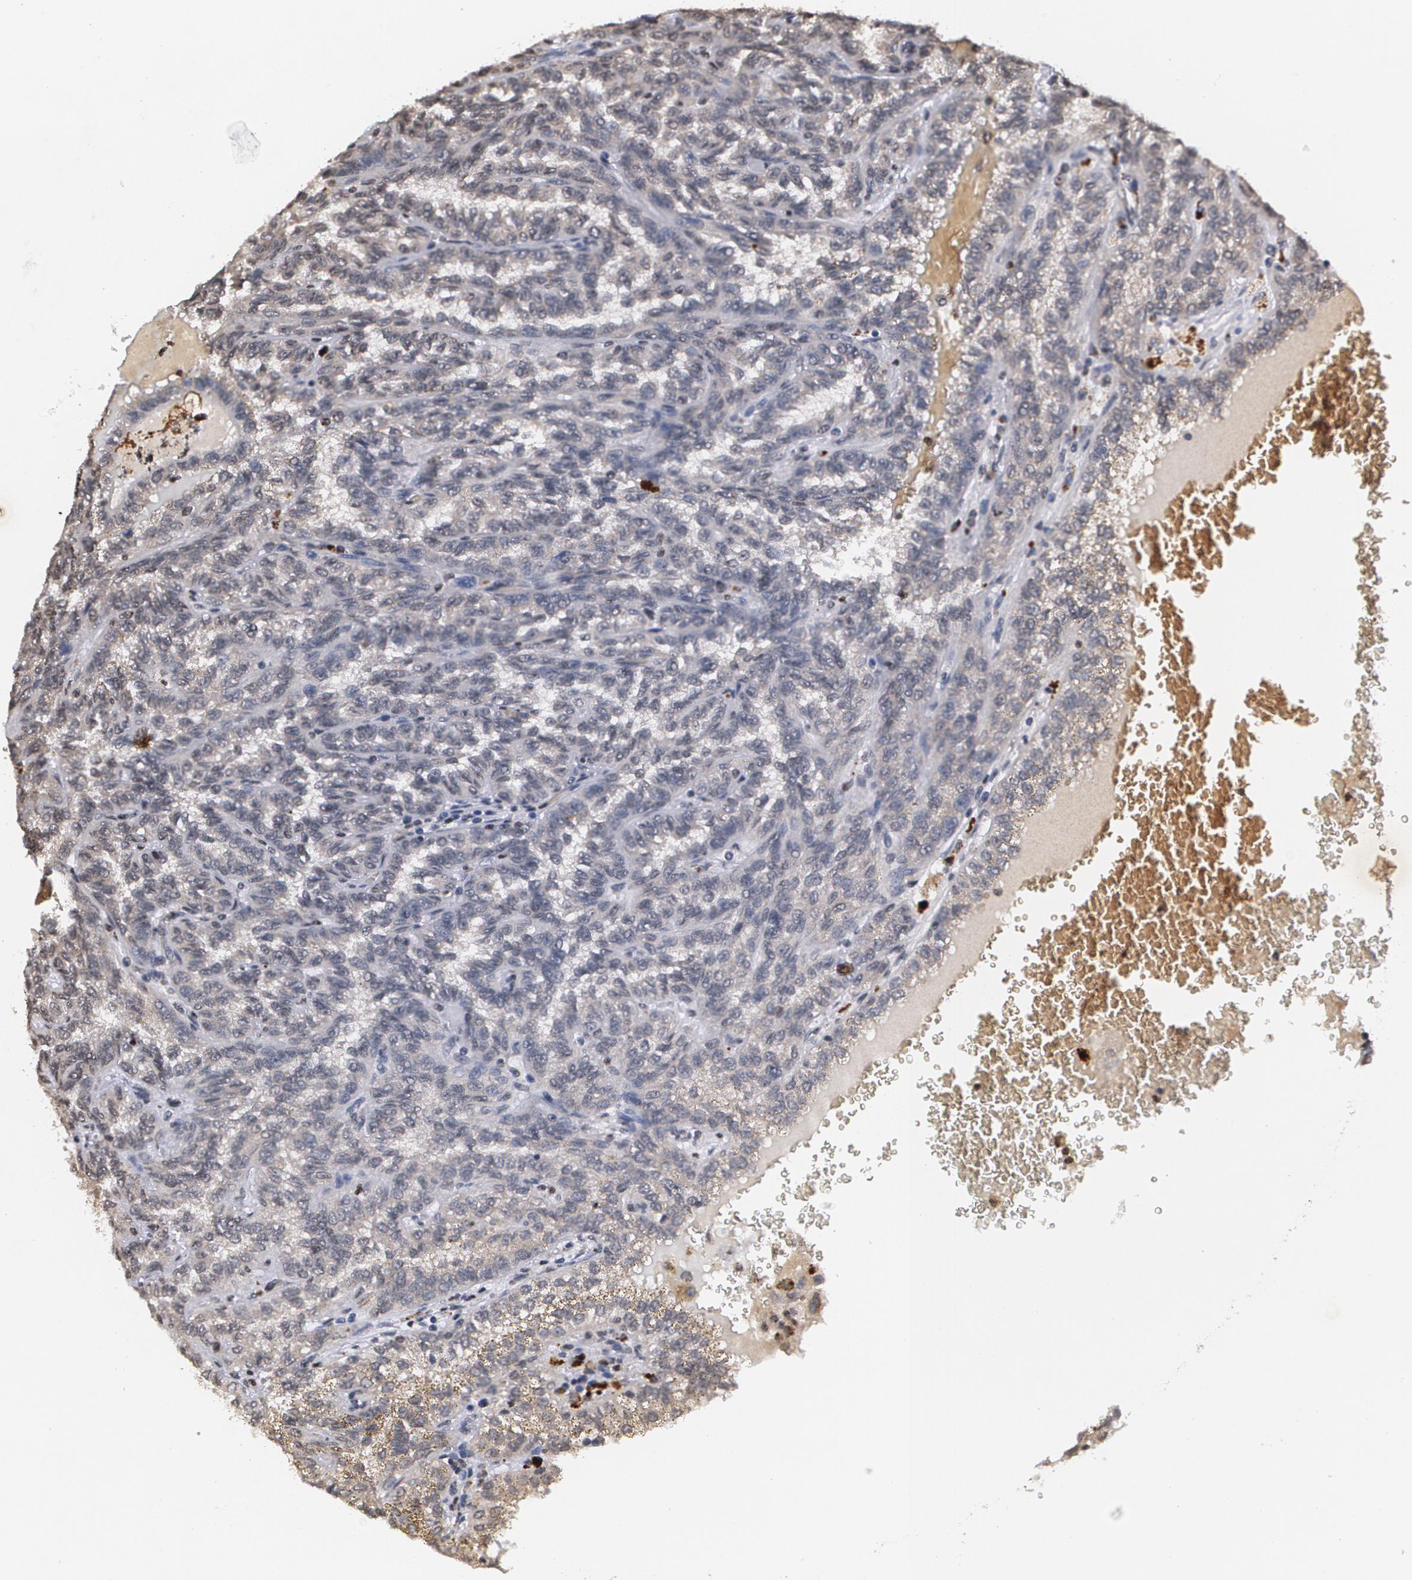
{"staining": {"intensity": "weak", "quantity": ">75%", "location": "cytoplasmic/membranous"}, "tissue": "renal cancer", "cell_type": "Tumor cells", "image_type": "cancer", "snomed": [{"axis": "morphology", "description": "Inflammation, NOS"}, {"axis": "morphology", "description": "Adenocarcinoma, NOS"}, {"axis": "topography", "description": "Kidney"}], "caption": "Protein staining of renal cancer tissue displays weak cytoplasmic/membranous positivity in approximately >75% of tumor cells.", "gene": "MVP", "patient": {"sex": "male", "age": 68}}